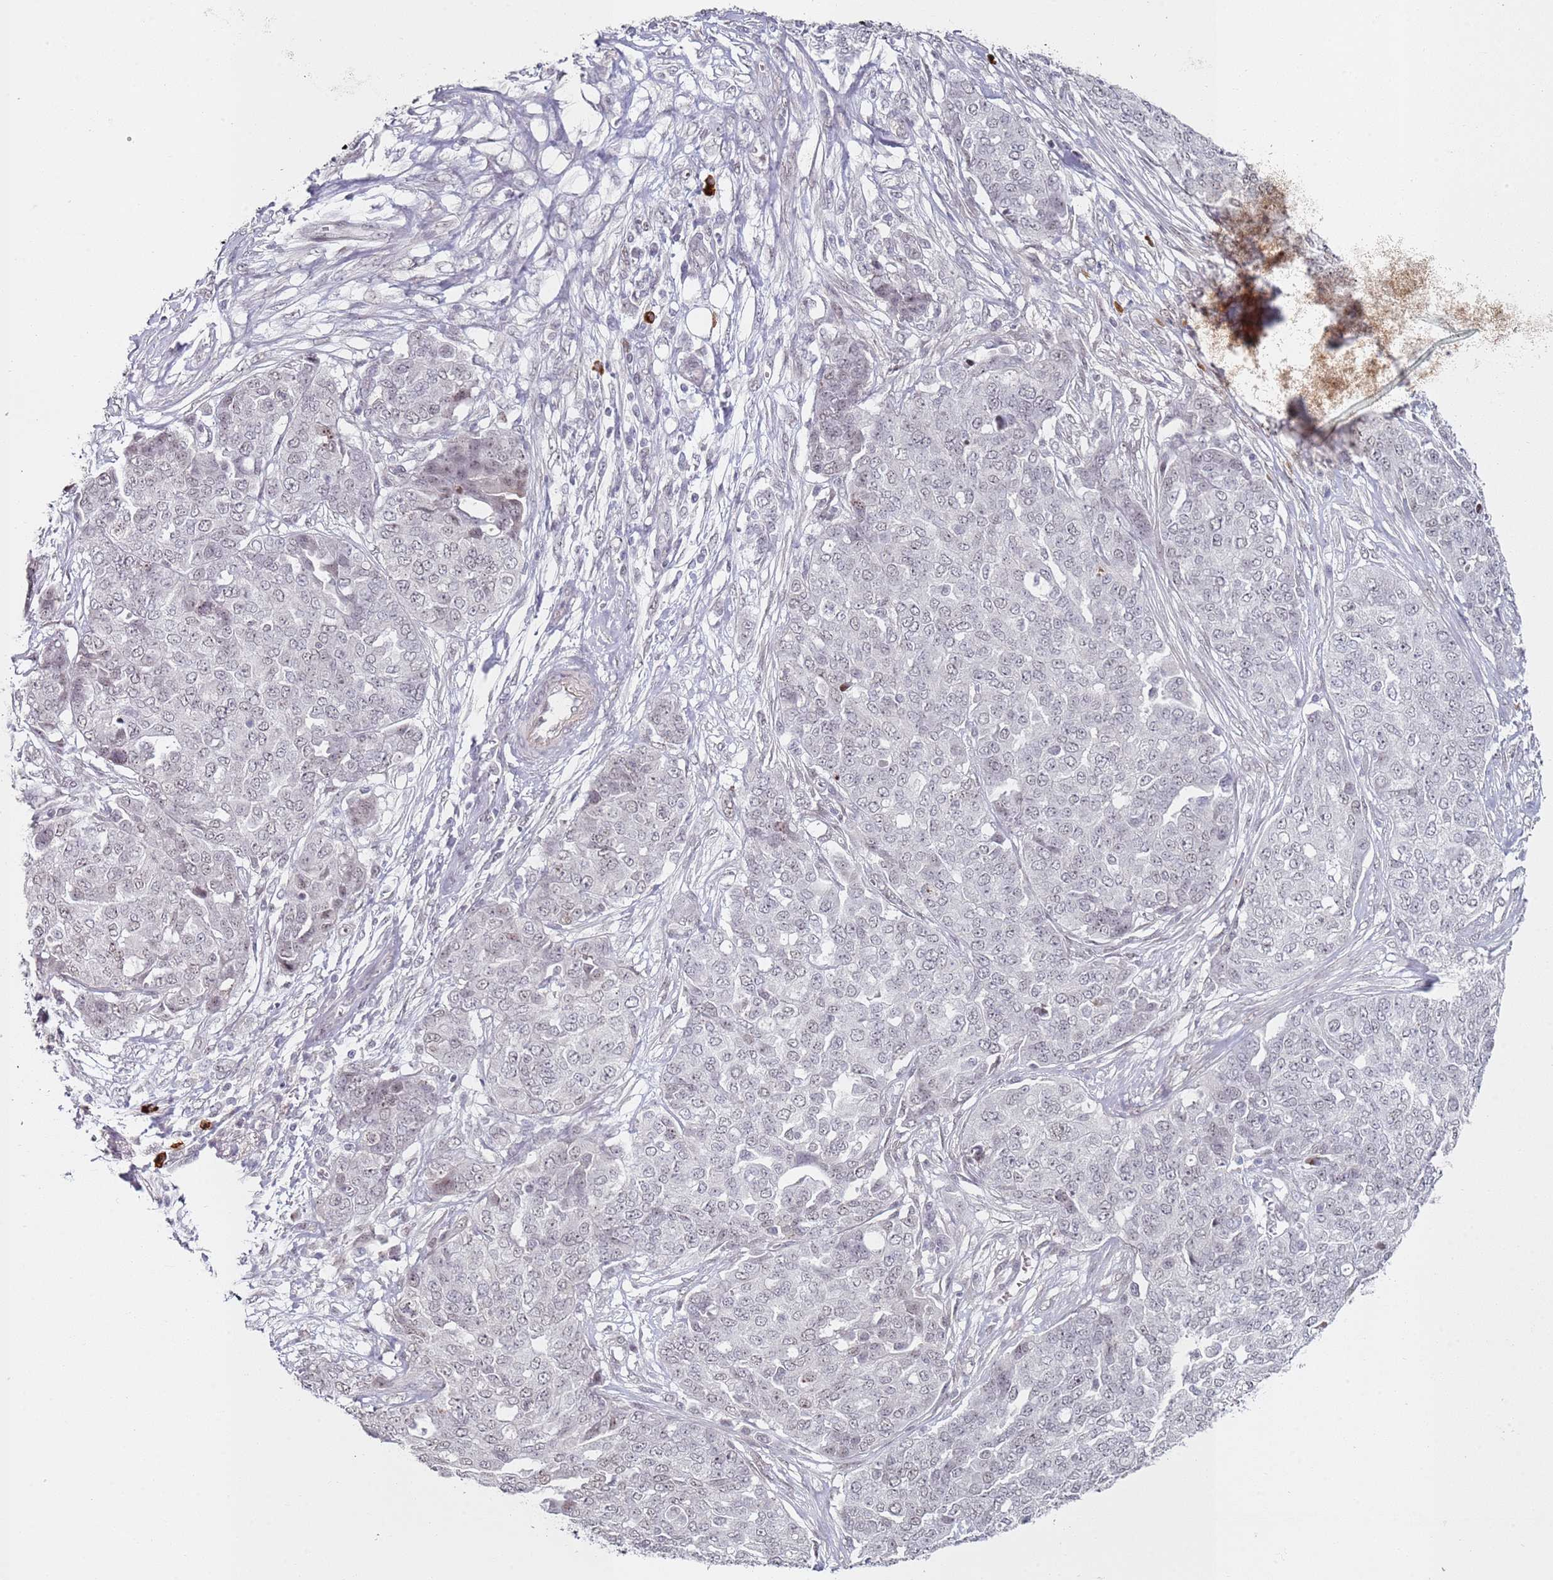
{"staining": {"intensity": "weak", "quantity": "25%-75%", "location": "nuclear"}, "tissue": "ovarian cancer", "cell_type": "Tumor cells", "image_type": "cancer", "snomed": [{"axis": "morphology", "description": "Cystadenocarcinoma, serous, NOS"}, {"axis": "topography", "description": "Soft tissue"}, {"axis": "topography", "description": "Ovary"}], "caption": "IHC (DAB (3,3'-diaminobenzidine)) staining of ovarian serous cystadenocarcinoma exhibits weak nuclear protein positivity in approximately 25%-75% of tumor cells. (DAB = brown stain, brightfield microscopy at high magnification).", "gene": "ATF6B", "patient": {"sex": "female", "age": 57}}